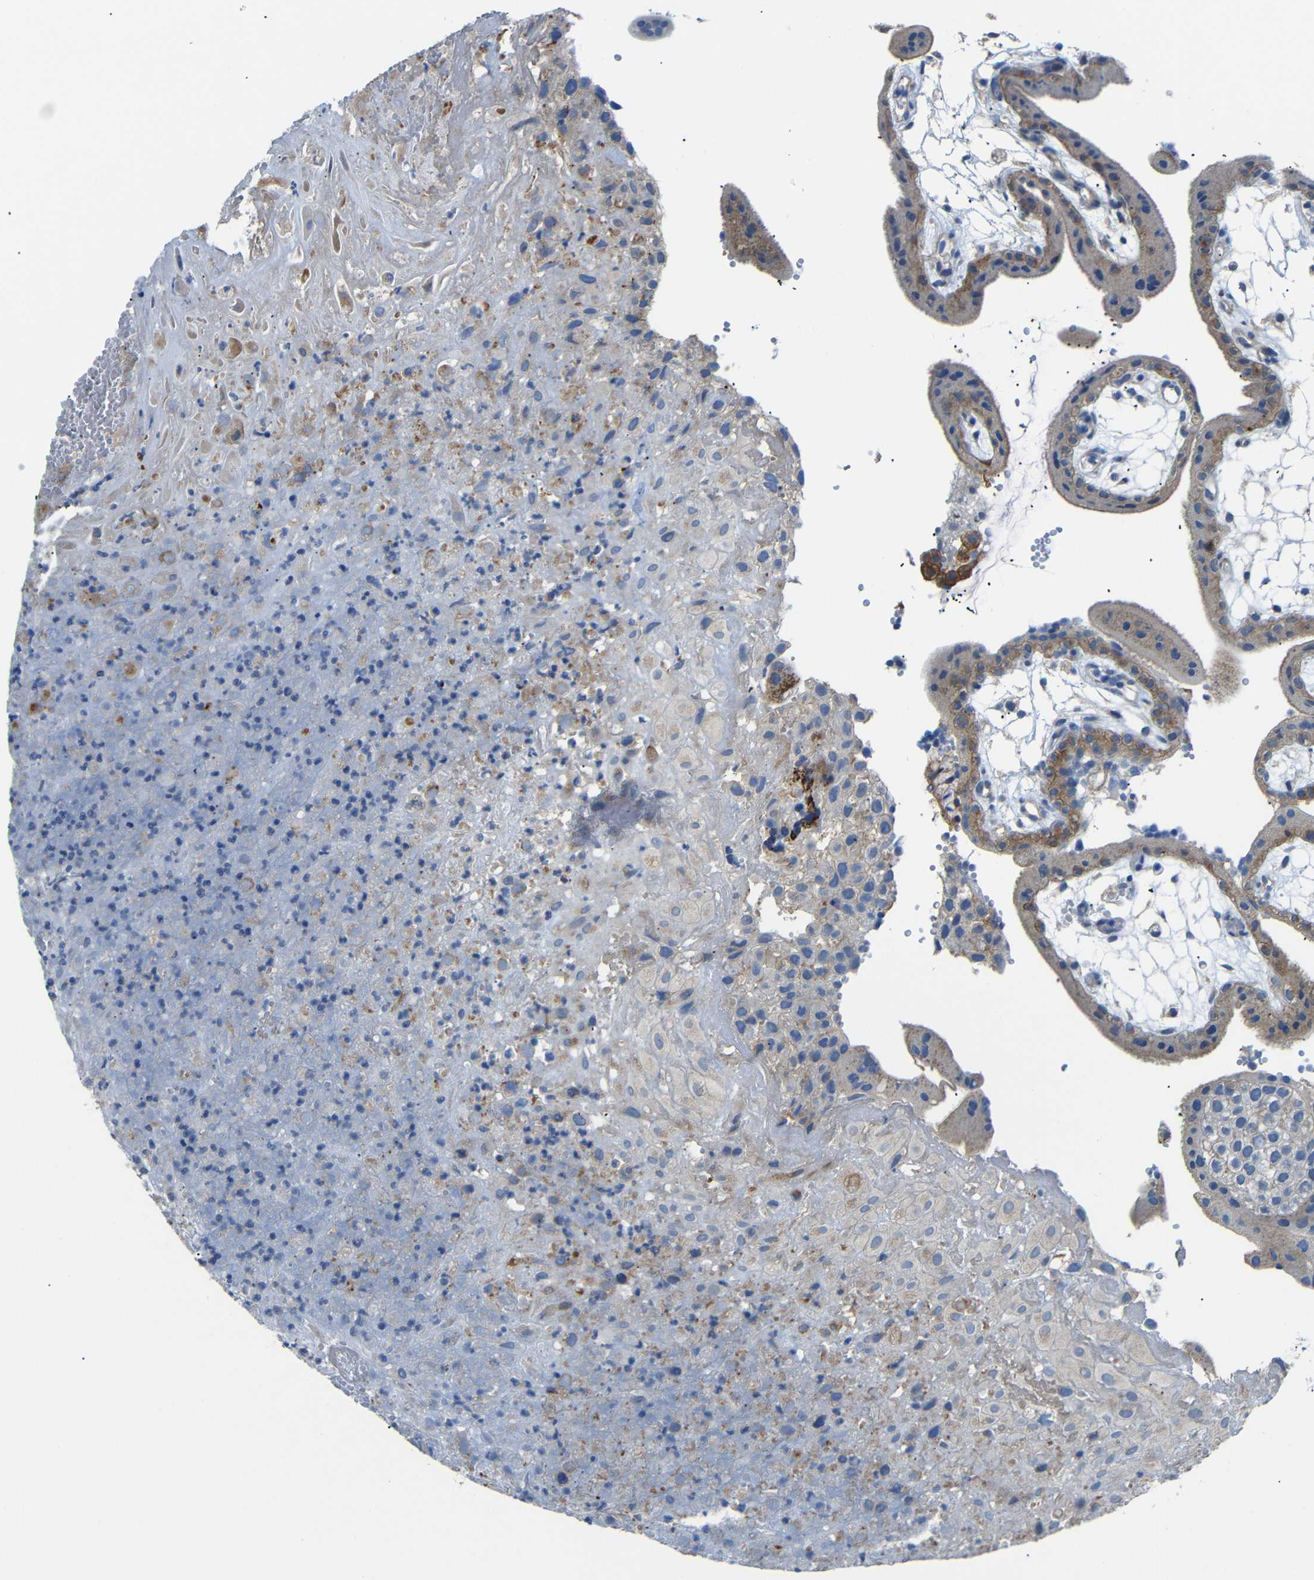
{"staining": {"intensity": "negative", "quantity": "none", "location": "none"}, "tissue": "placenta", "cell_type": "Decidual cells", "image_type": "normal", "snomed": [{"axis": "morphology", "description": "Normal tissue, NOS"}, {"axis": "topography", "description": "Placenta"}], "caption": "Photomicrograph shows no protein positivity in decidual cells of normal placenta.", "gene": "SYPL1", "patient": {"sex": "female", "age": 18}}